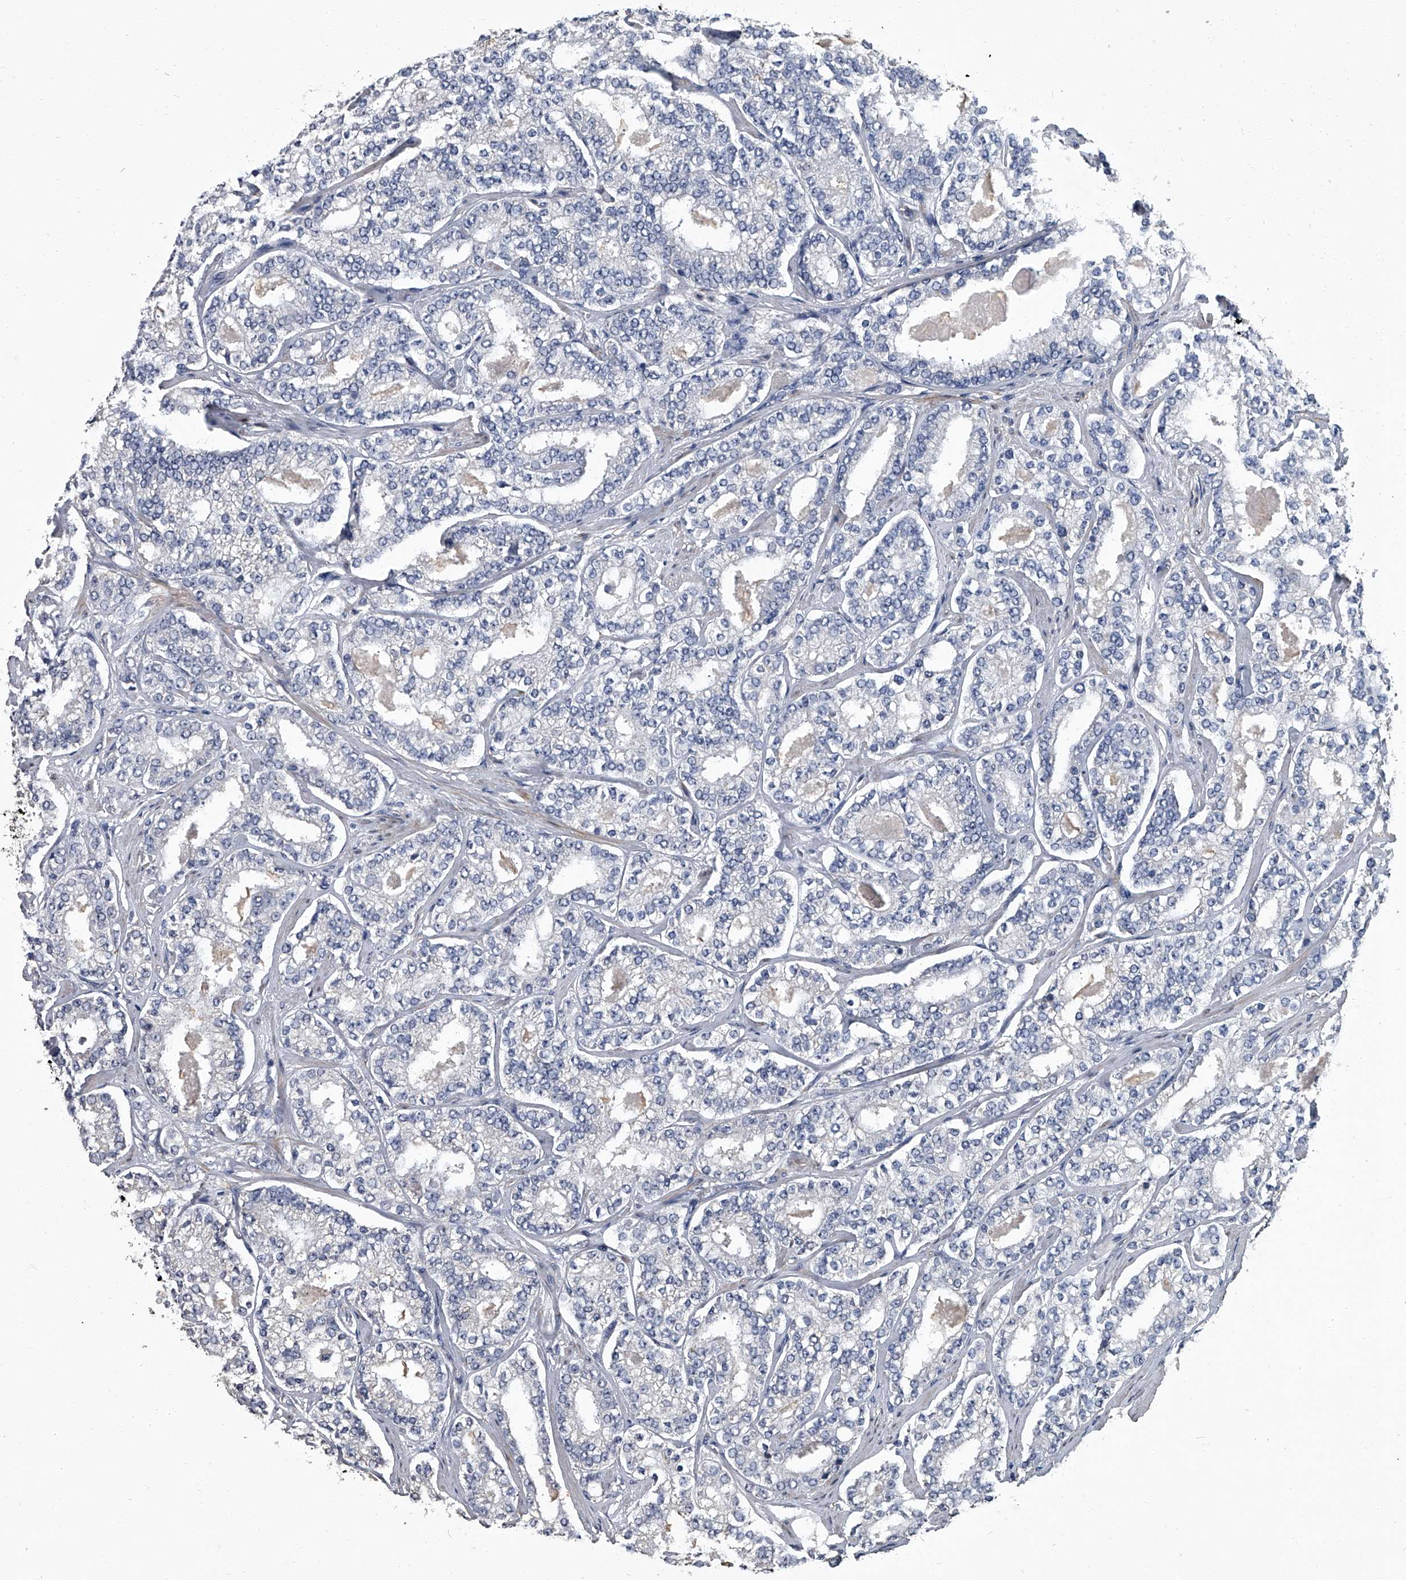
{"staining": {"intensity": "negative", "quantity": "none", "location": "none"}, "tissue": "prostate cancer", "cell_type": "Tumor cells", "image_type": "cancer", "snomed": [{"axis": "morphology", "description": "Normal tissue, NOS"}, {"axis": "morphology", "description": "Adenocarcinoma, High grade"}, {"axis": "topography", "description": "Prostate"}], "caption": "The immunohistochemistry (IHC) photomicrograph has no significant positivity in tumor cells of prostate cancer tissue.", "gene": "SIRT4", "patient": {"sex": "male", "age": 83}}